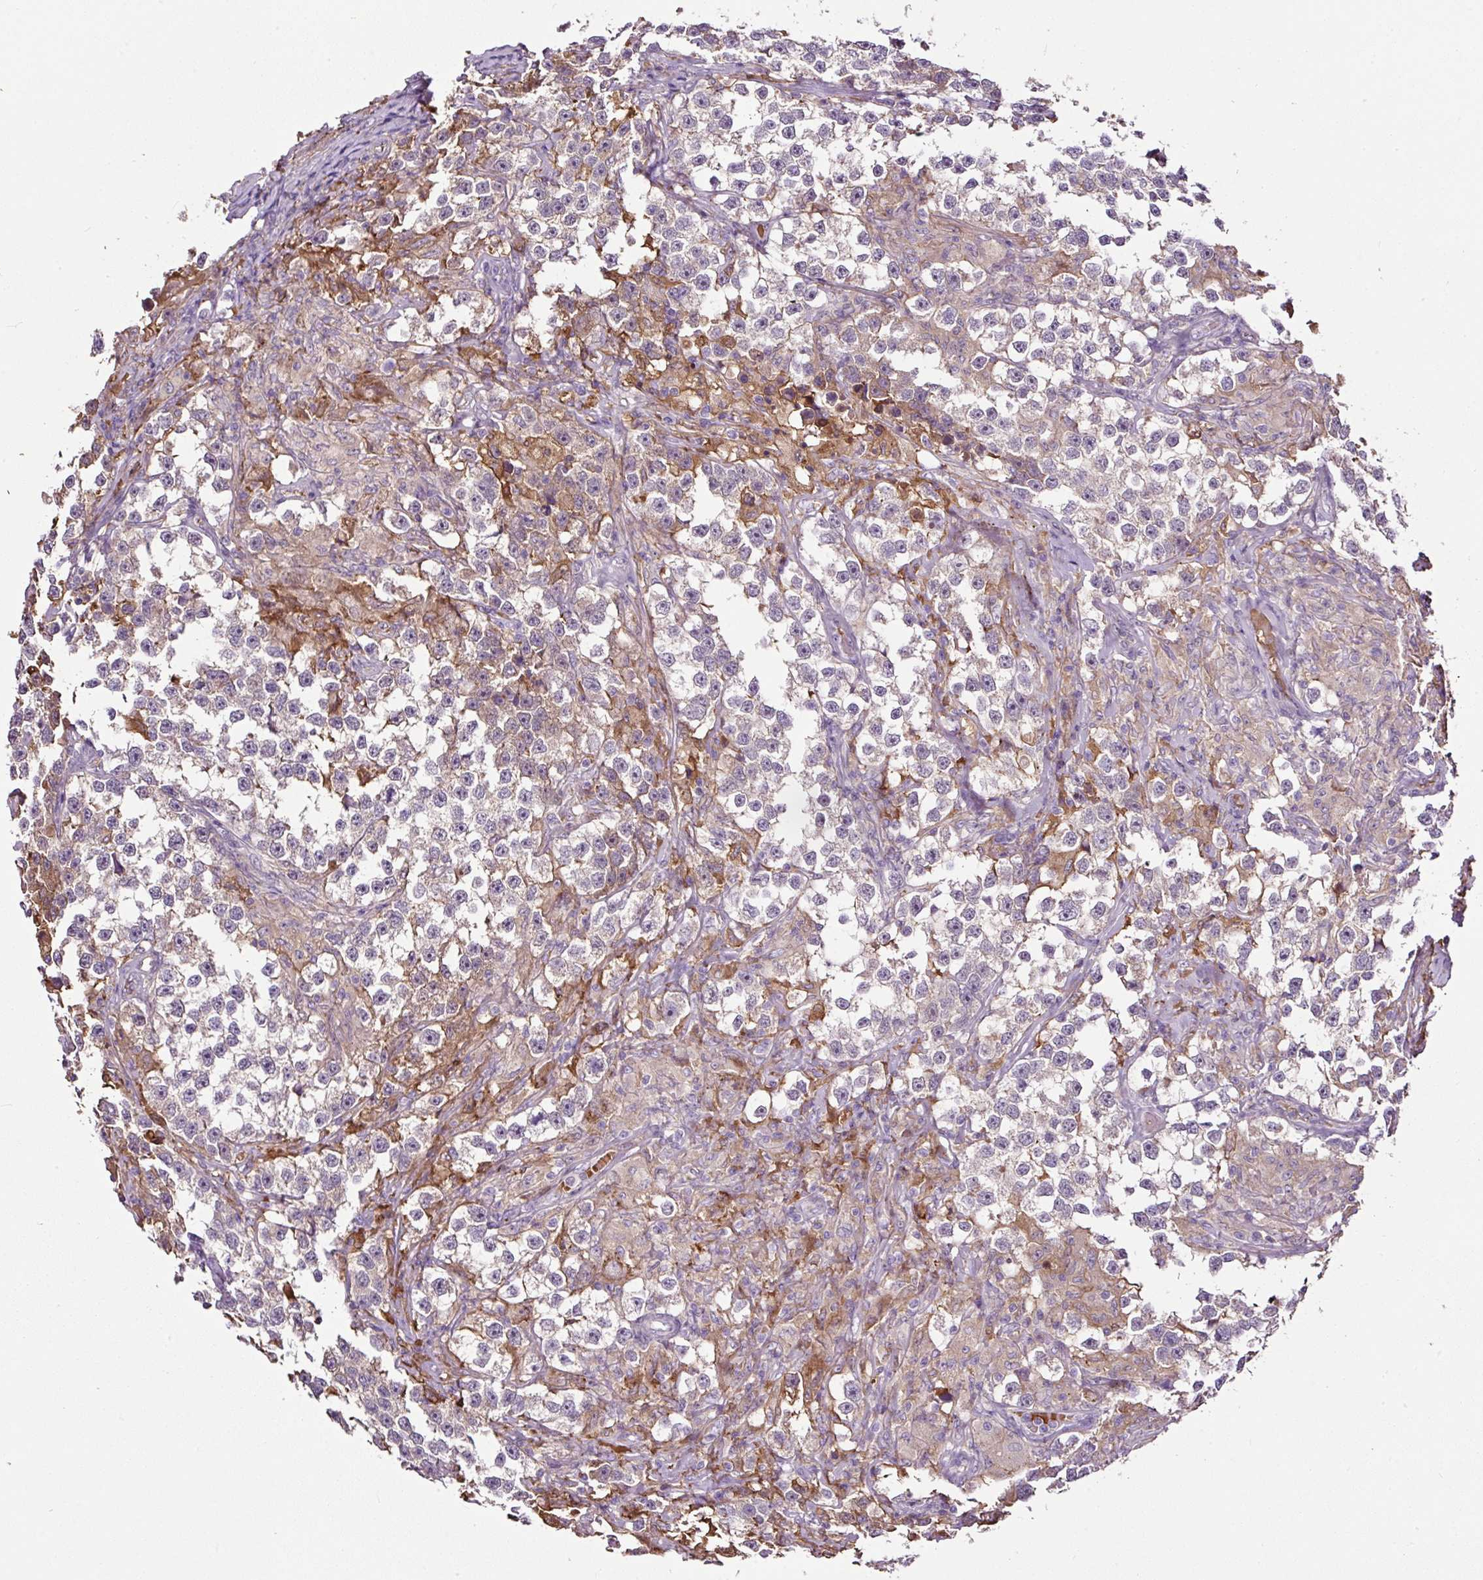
{"staining": {"intensity": "negative", "quantity": "none", "location": "none"}, "tissue": "testis cancer", "cell_type": "Tumor cells", "image_type": "cancer", "snomed": [{"axis": "morphology", "description": "Seminoma, NOS"}, {"axis": "topography", "description": "Testis"}], "caption": "DAB (3,3'-diaminobenzidine) immunohistochemical staining of human seminoma (testis) reveals no significant positivity in tumor cells.", "gene": "LRRC24", "patient": {"sex": "male", "age": 46}}